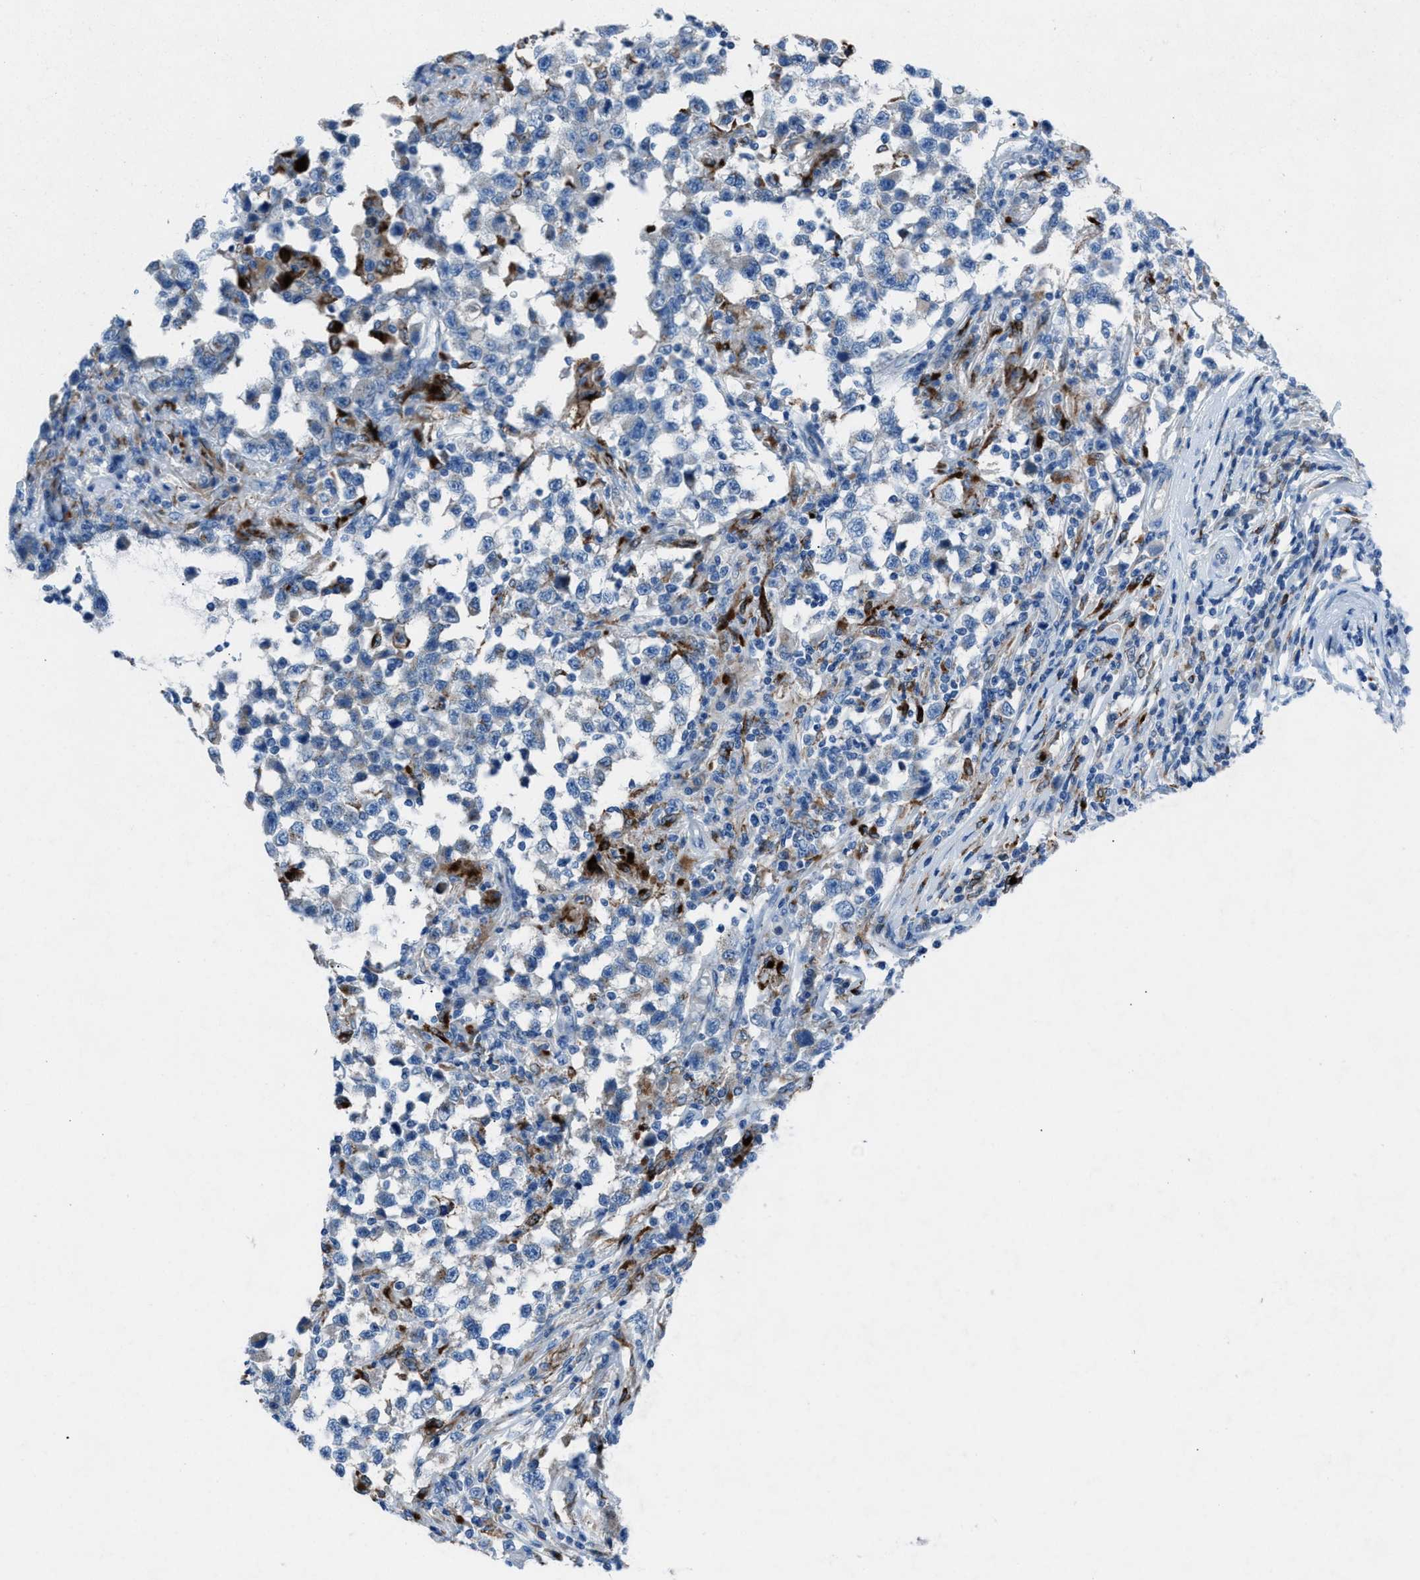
{"staining": {"intensity": "negative", "quantity": "none", "location": "none"}, "tissue": "testis cancer", "cell_type": "Tumor cells", "image_type": "cancer", "snomed": [{"axis": "morphology", "description": "Carcinoma, Embryonal, NOS"}, {"axis": "topography", "description": "Testis"}], "caption": "Histopathology image shows no protein expression in tumor cells of embryonal carcinoma (testis) tissue.", "gene": "CD1B", "patient": {"sex": "male", "age": 21}}